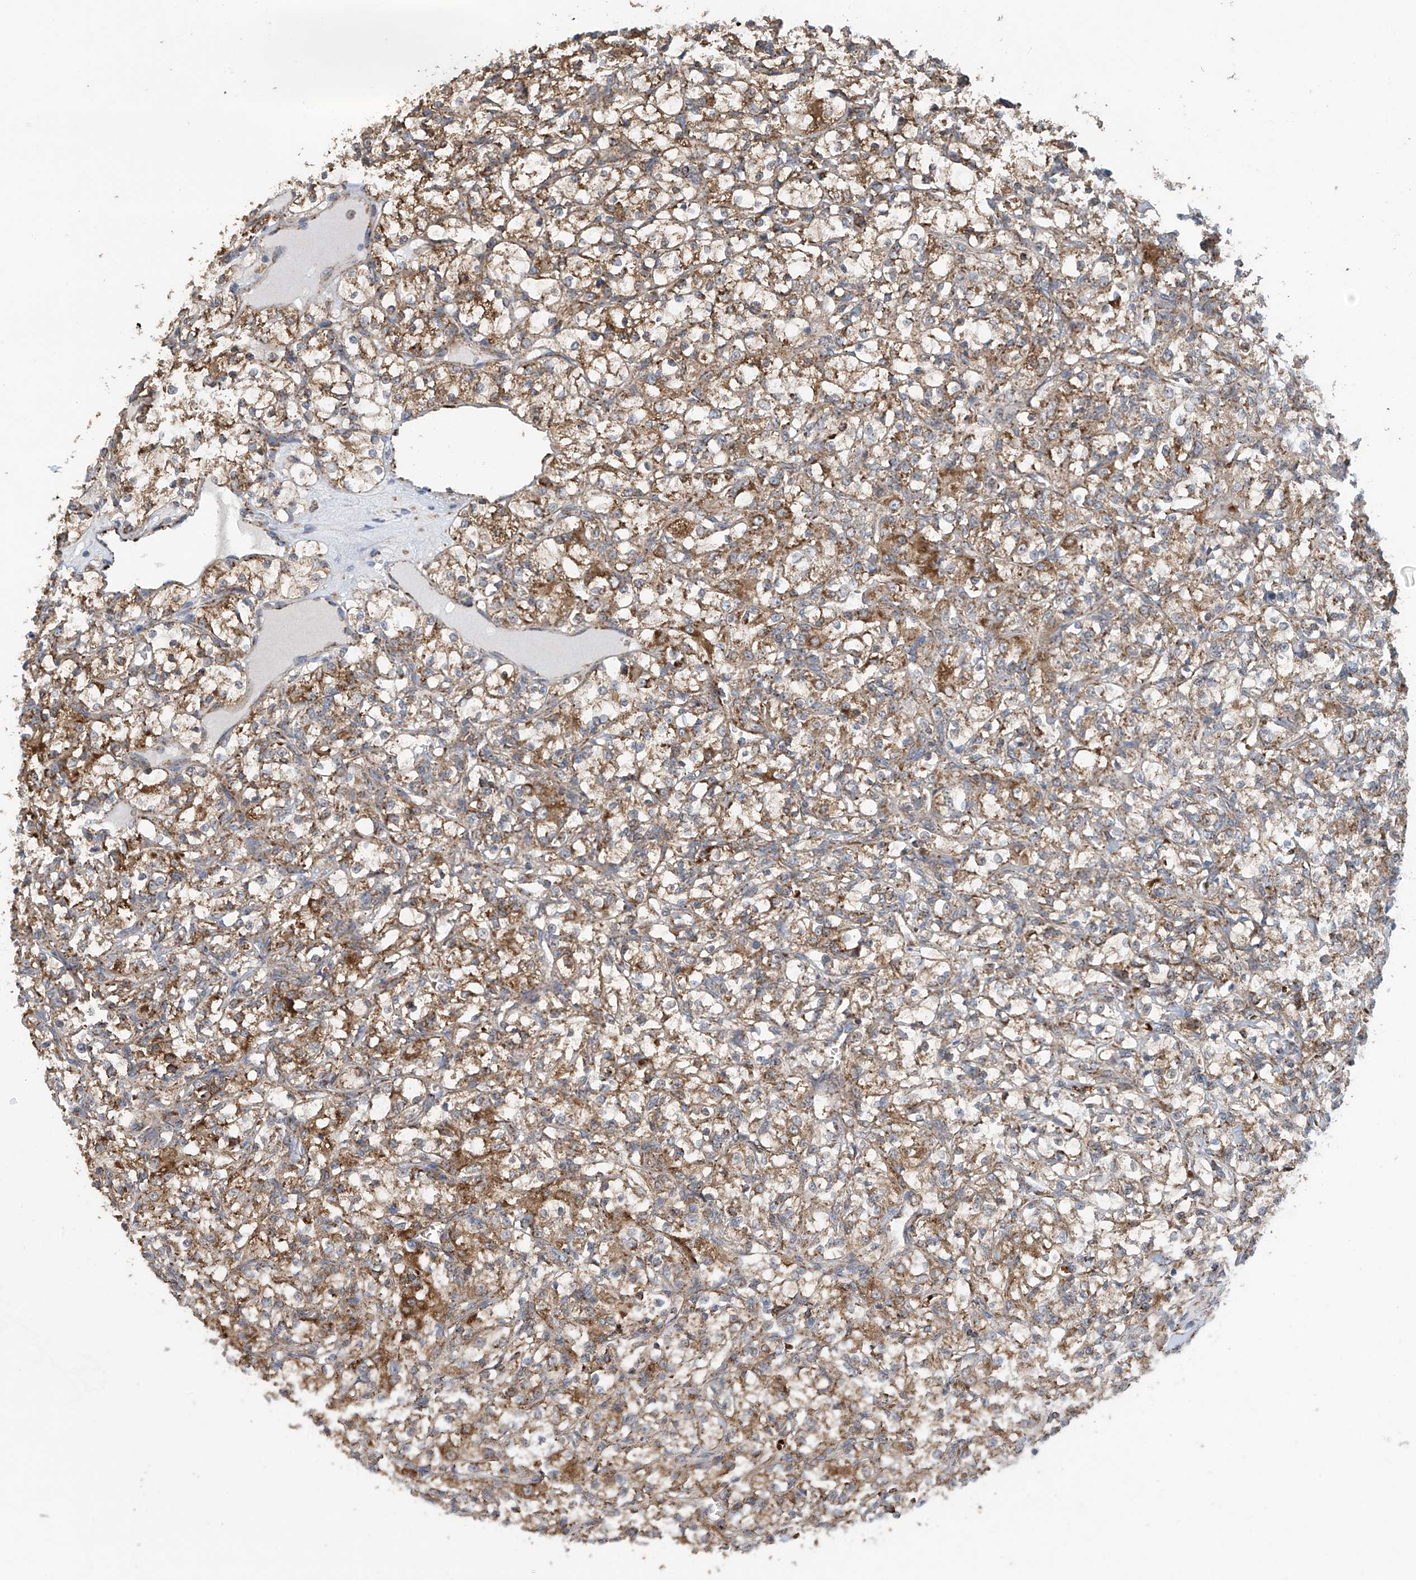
{"staining": {"intensity": "moderate", "quantity": ">75%", "location": "cytoplasmic/membranous"}, "tissue": "renal cancer", "cell_type": "Tumor cells", "image_type": "cancer", "snomed": [{"axis": "morphology", "description": "Adenocarcinoma, NOS"}, {"axis": "topography", "description": "Kidney"}], "caption": "Immunohistochemistry image of neoplastic tissue: human renal cancer stained using immunohistochemistry (IHC) reveals medium levels of moderate protein expression localized specifically in the cytoplasmic/membranous of tumor cells, appearing as a cytoplasmic/membranous brown color.", "gene": "COMMD1", "patient": {"sex": "female", "age": 69}}